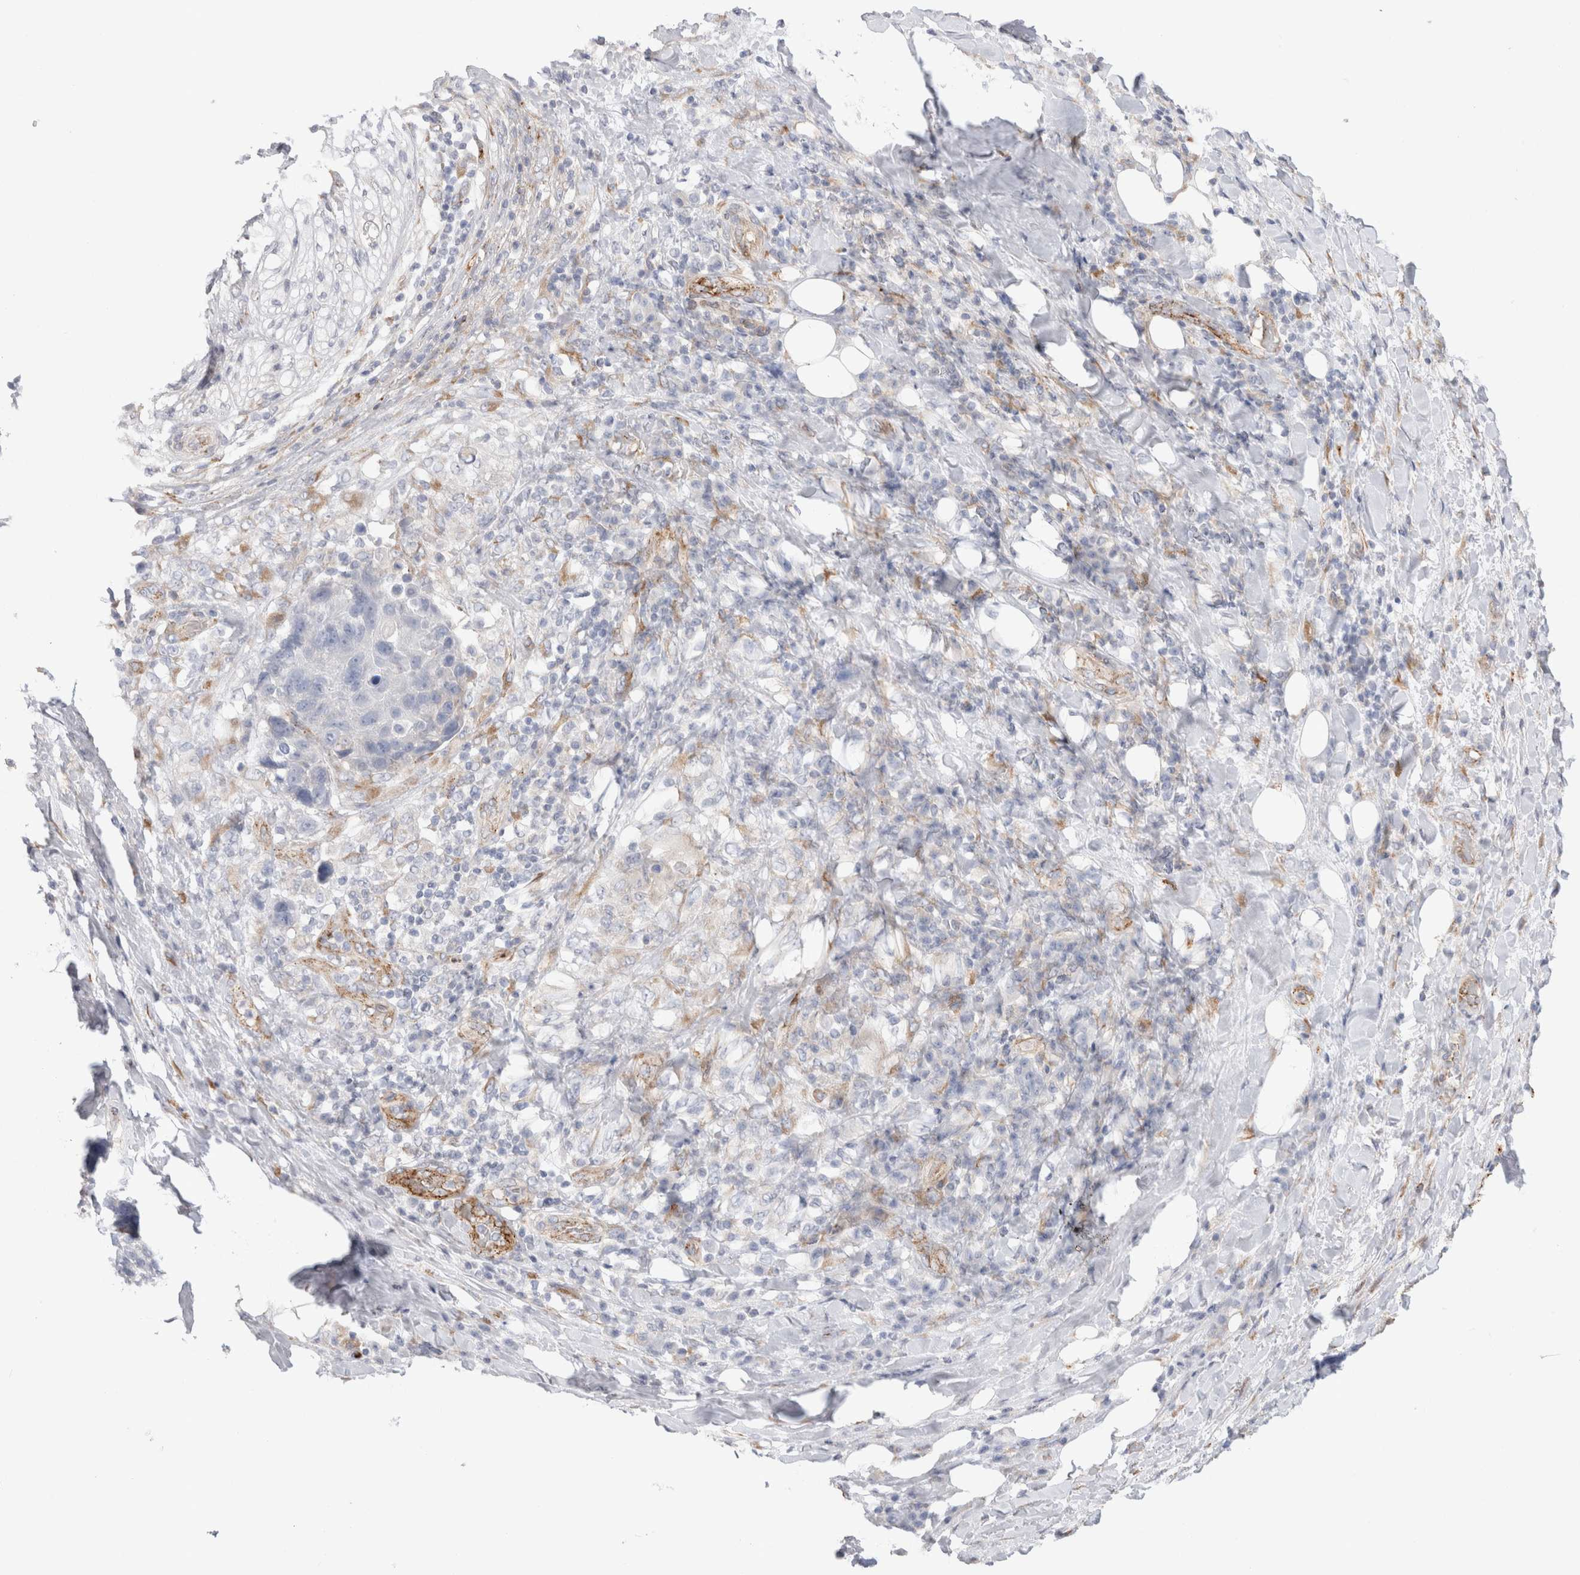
{"staining": {"intensity": "weak", "quantity": "<25%", "location": "cytoplasmic/membranous"}, "tissue": "lung cancer", "cell_type": "Tumor cells", "image_type": "cancer", "snomed": [{"axis": "morphology", "description": "Squamous cell carcinoma, NOS"}, {"axis": "topography", "description": "Lung"}], "caption": "The immunohistochemistry micrograph has no significant staining in tumor cells of lung cancer (squamous cell carcinoma) tissue. The staining is performed using DAB brown chromogen with nuclei counter-stained in using hematoxylin.", "gene": "CNPY4", "patient": {"sex": "male", "age": 66}}